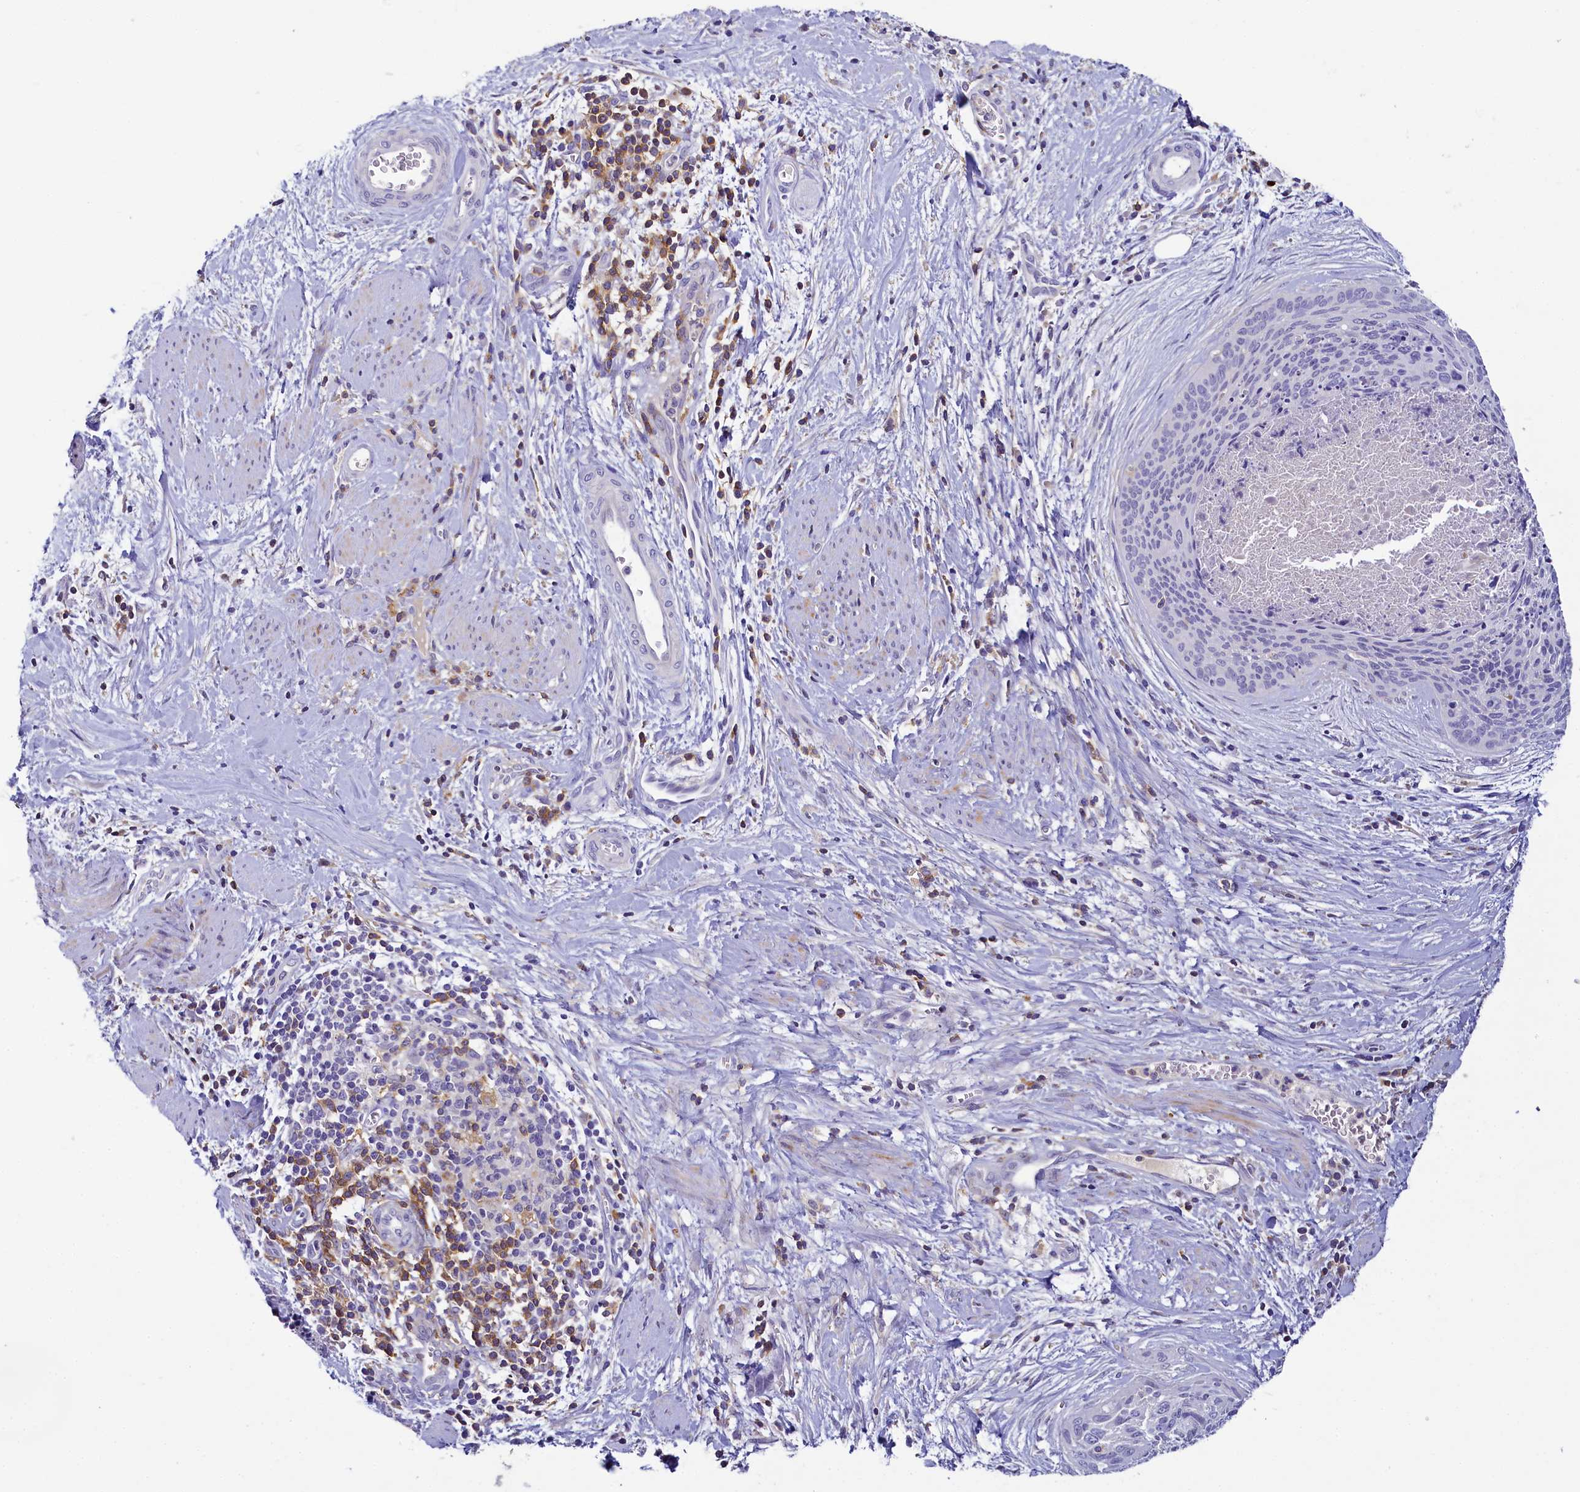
{"staining": {"intensity": "negative", "quantity": "none", "location": "none"}, "tissue": "cervical cancer", "cell_type": "Tumor cells", "image_type": "cancer", "snomed": [{"axis": "morphology", "description": "Squamous cell carcinoma, NOS"}, {"axis": "topography", "description": "Cervix"}], "caption": "Cervical cancer was stained to show a protein in brown. There is no significant staining in tumor cells.", "gene": "FGFR2", "patient": {"sex": "female", "age": 55}}